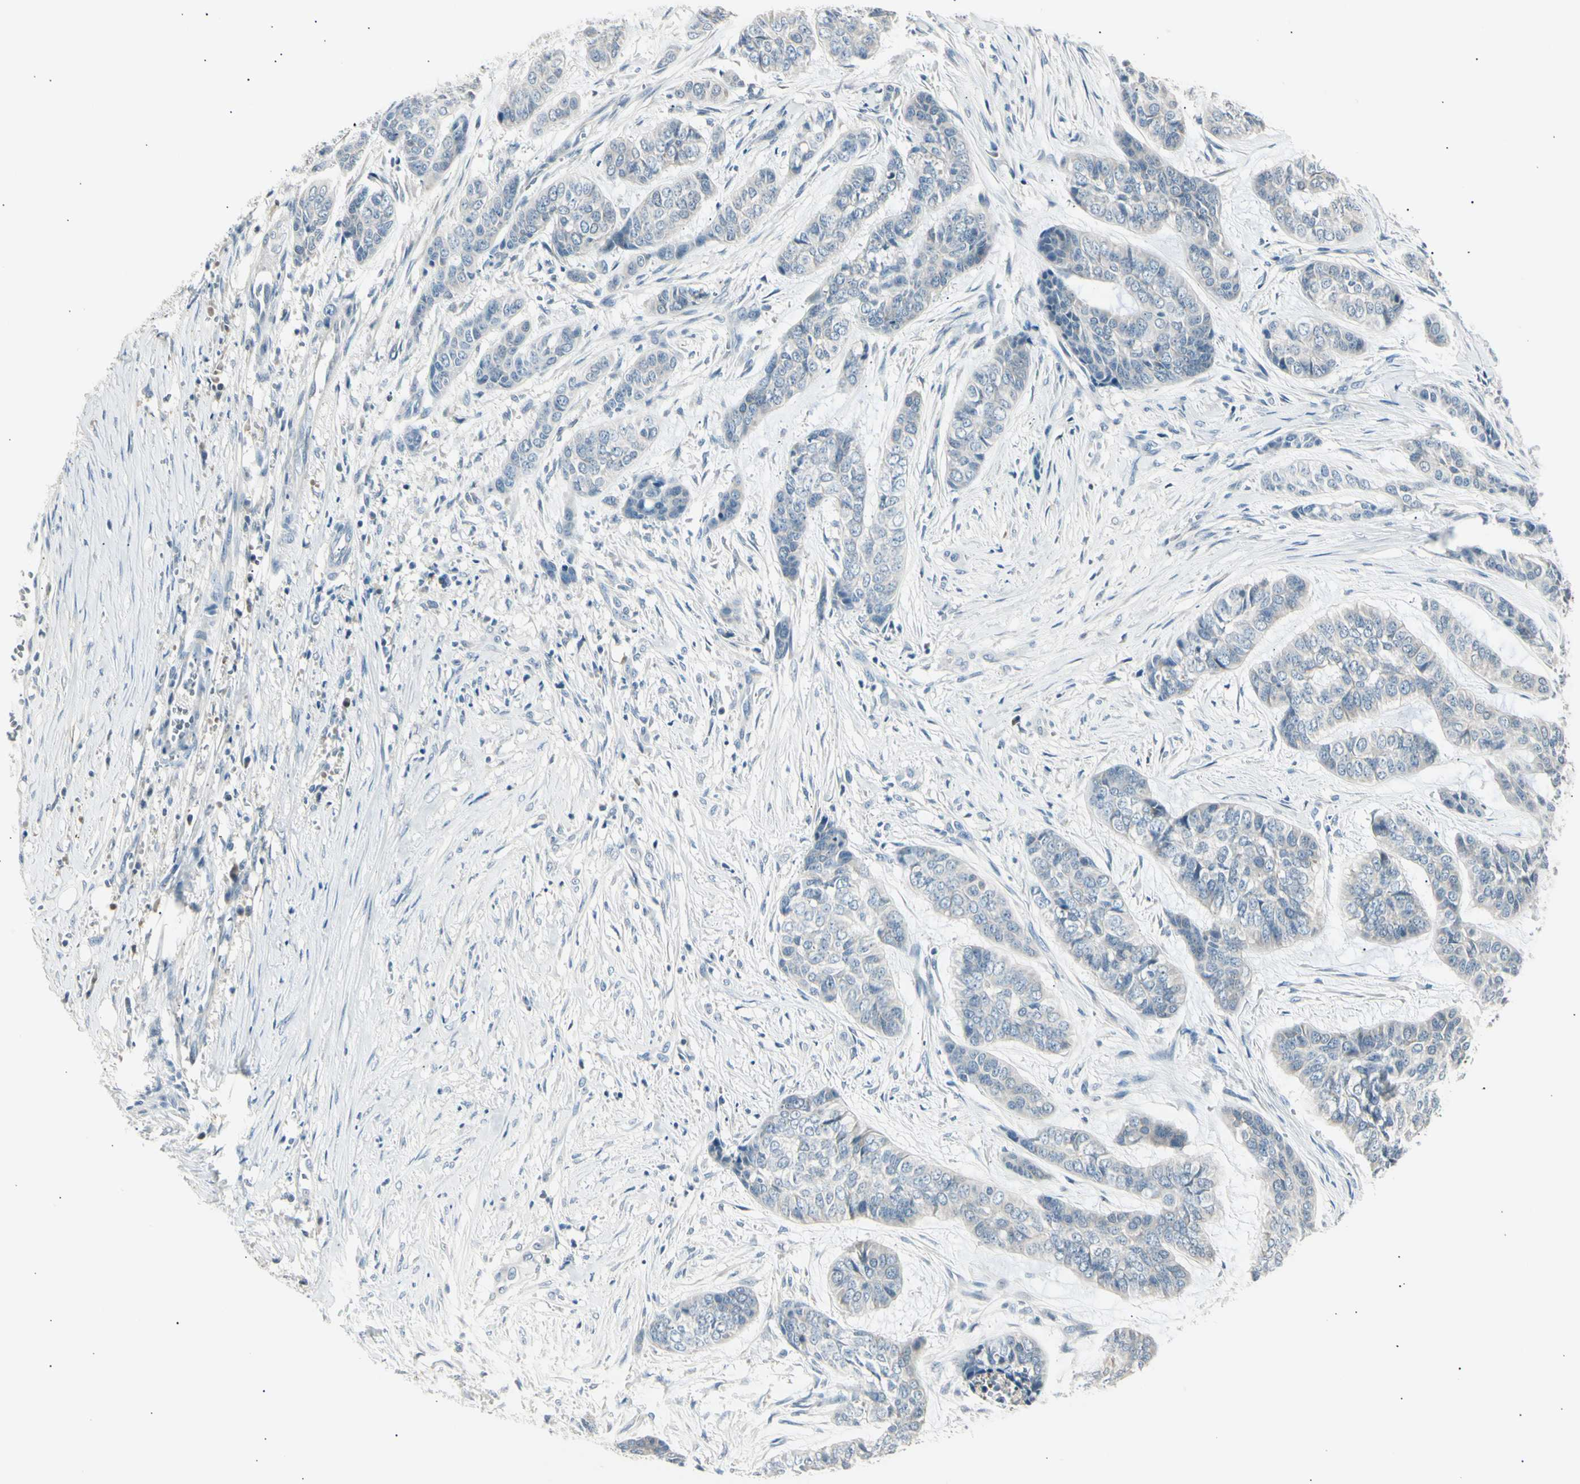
{"staining": {"intensity": "negative", "quantity": "none", "location": "none"}, "tissue": "skin cancer", "cell_type": "Tumor cells", "image_type": "cancer", "snomed": [{"axis": "morphology", "description": "Basal cell carcinoma"}, {"axis": "topography", "description": "Skin"}], "caption": "This is an IHC histopathology image of skin cancer (basal cell carcinoma). There is no expression in tumor cells.", "gene": "LHPP", "patient": {"sex": "female", "age": 64}}